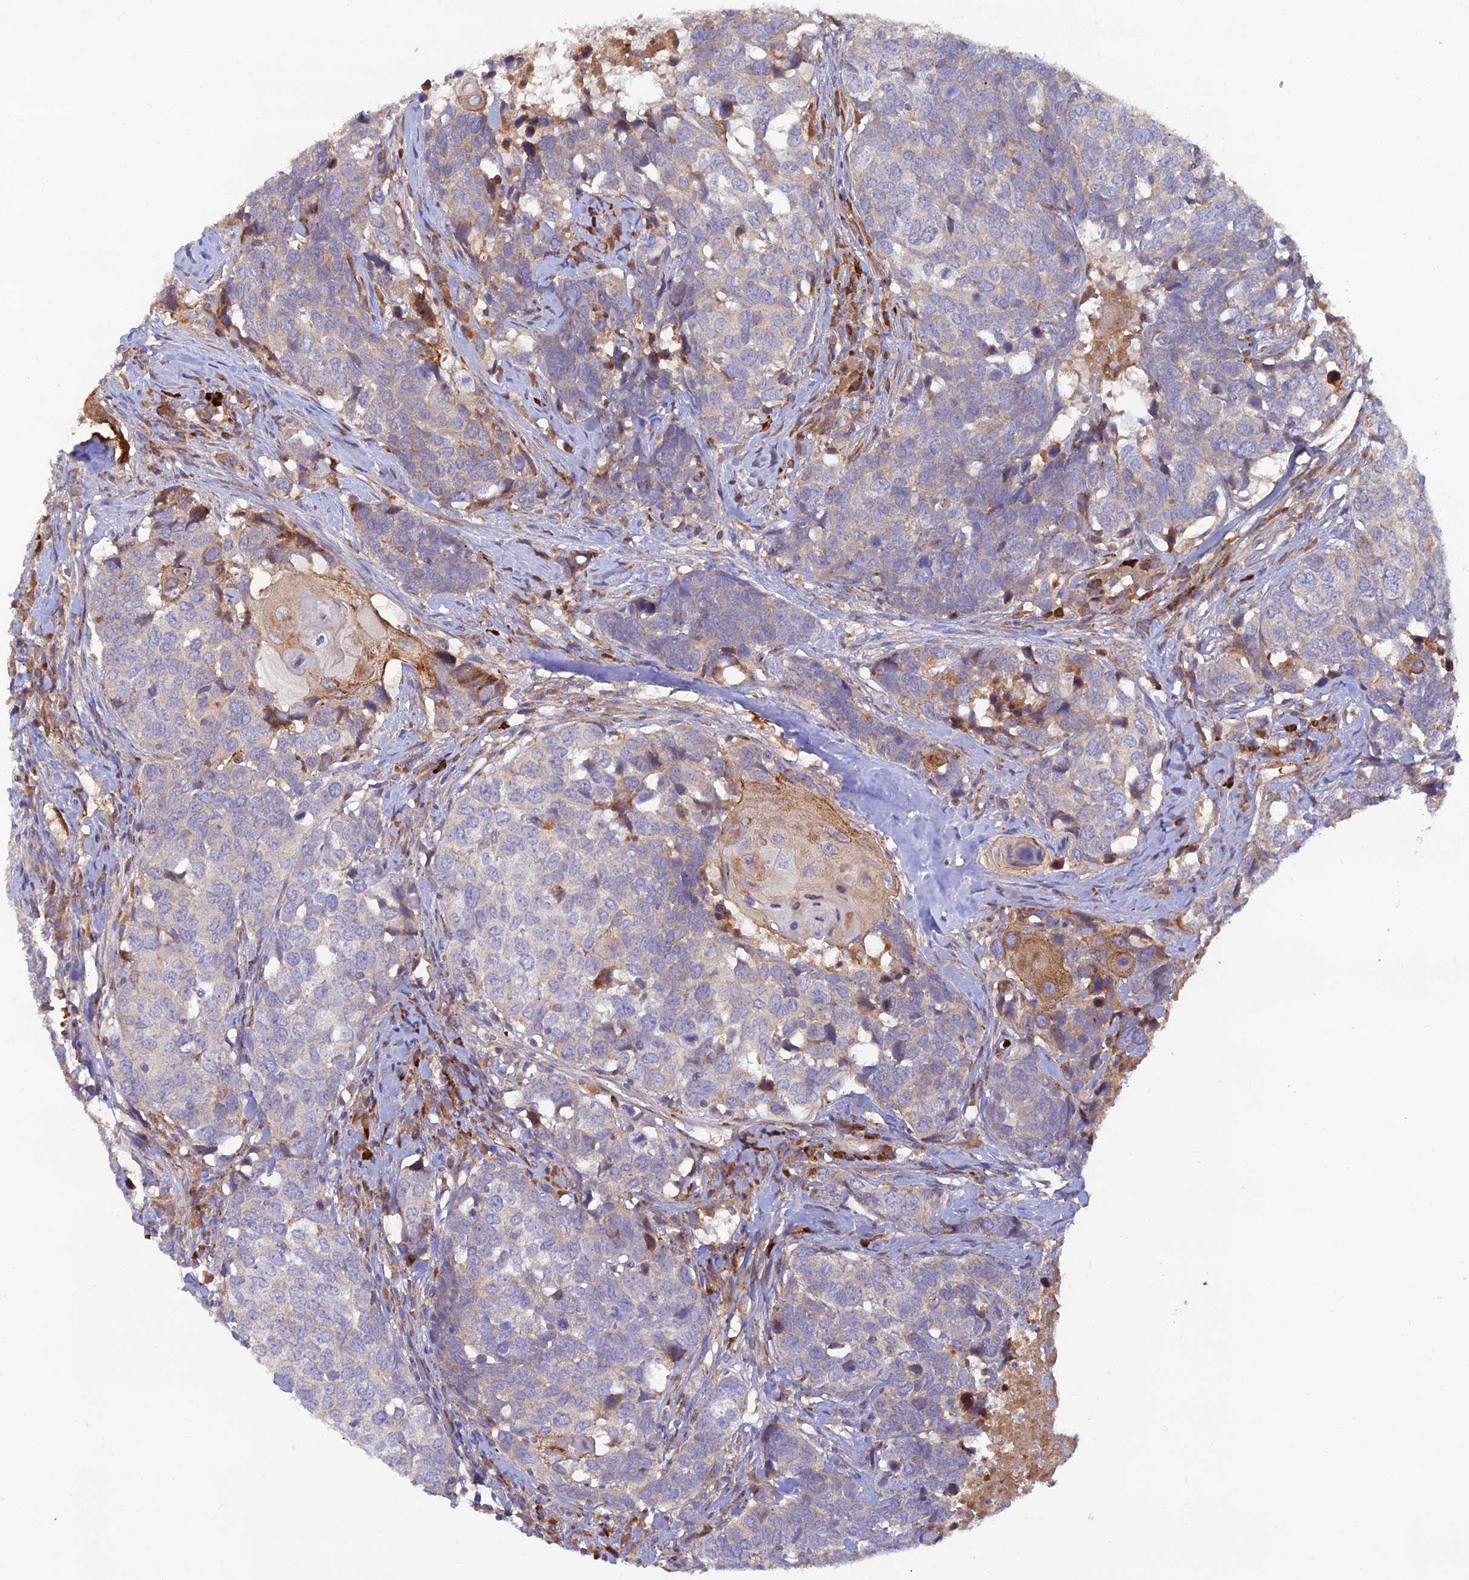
{"staining": {"intensity": "weak", "quantity": "<25%", "location": "cytoplasmic/membranous"}, "tissue": "head and neck cancer", "cell_type": "Tumor cells", "image_type": "cancer", "snomed": [{"axis": "morphology", "description": "Squamous cell carcinoma, NOS"}, {"axis": "topography", "description": "Head-Neck"}], "caption": "Head and neck cancer (squamous cell carcinoma) stained for a protein using immunohistochemistry (IHC) shows no staining tumor cells.", "gene": "GMCL1", "patient": {"sex": "male", "age": 66}}